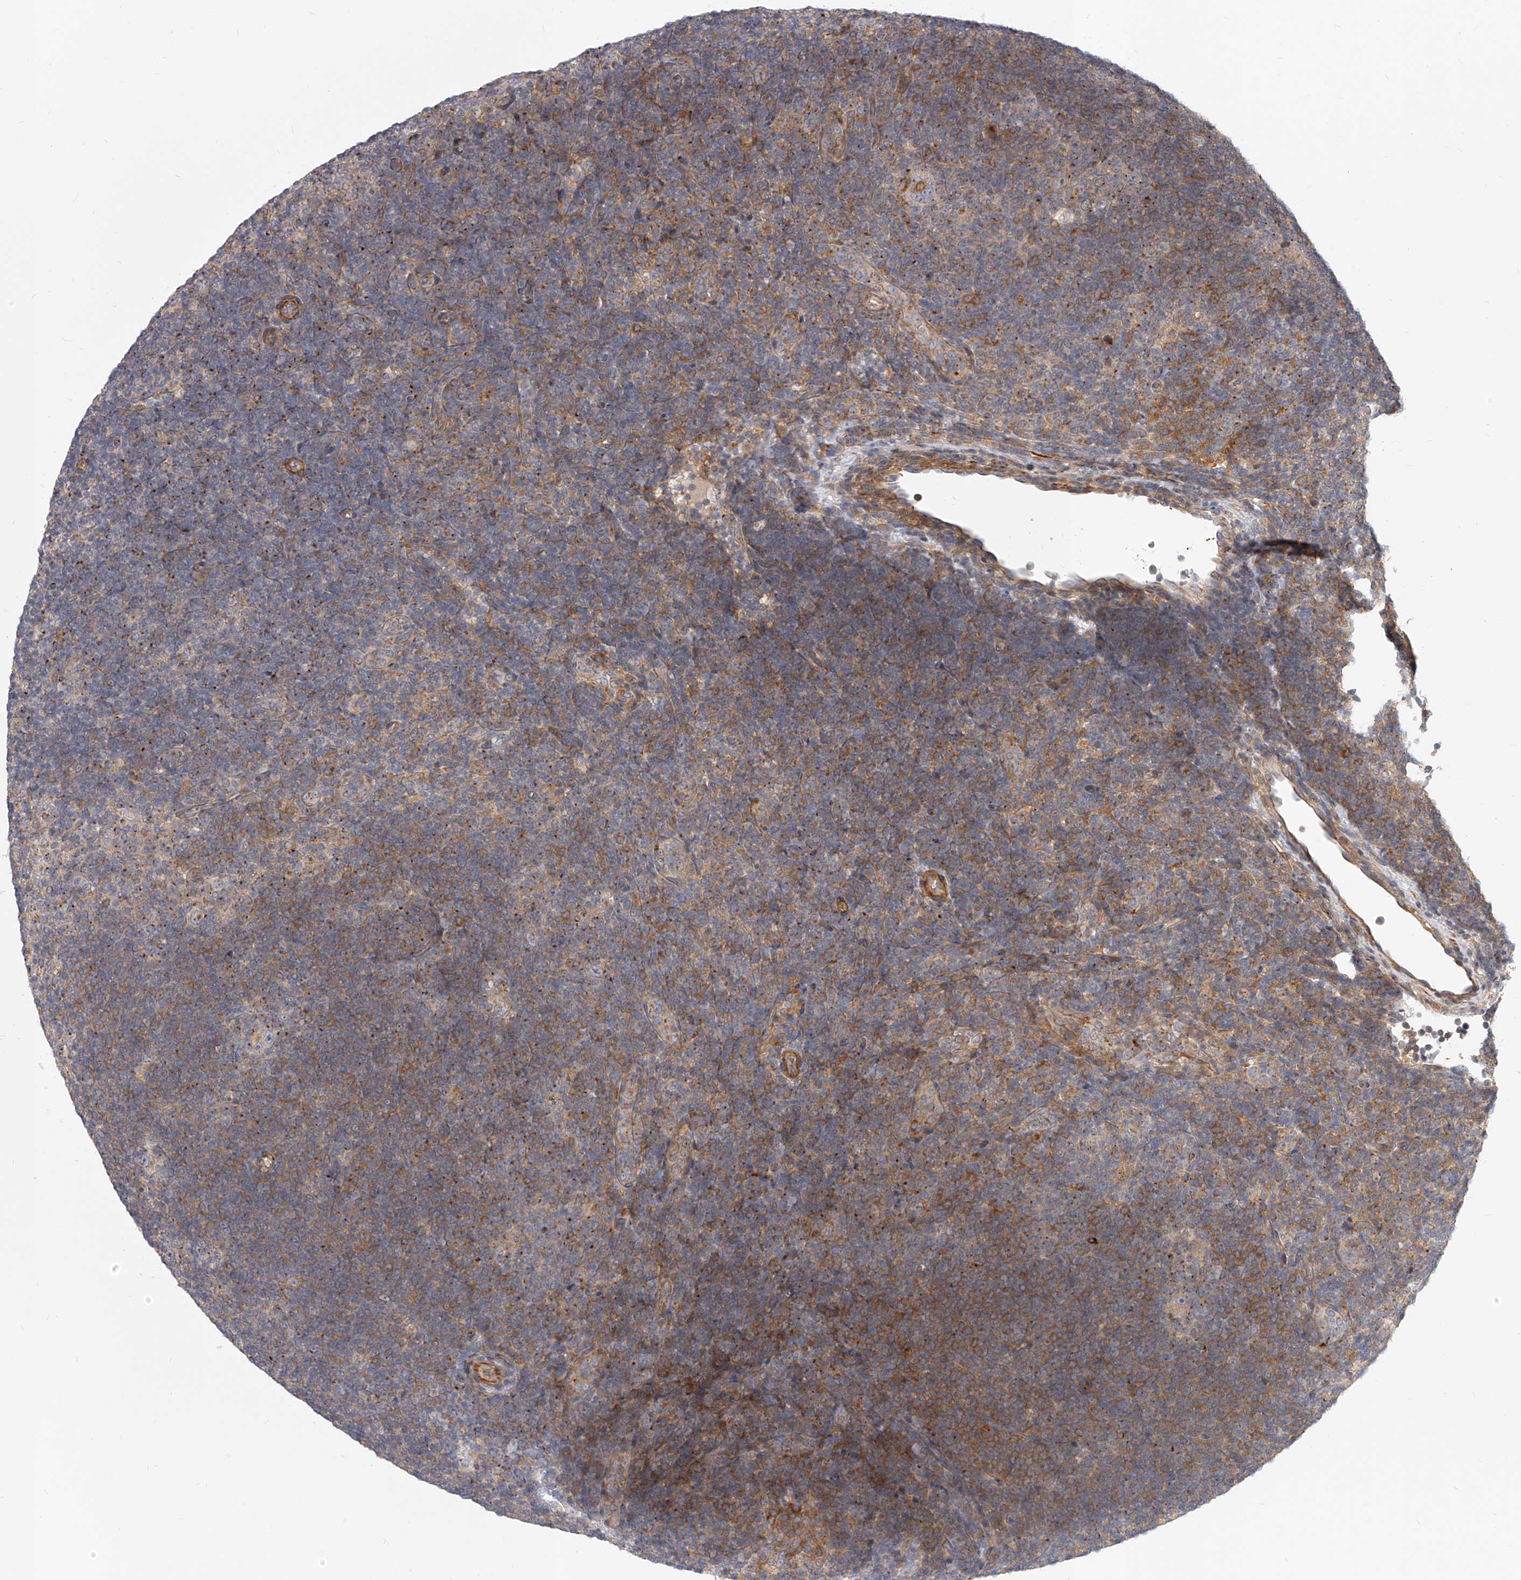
{"staining": {"intensity": "weak", "quantity": "<25%", "location": "cytoplasmic/membranous"}, "tissue": "lymphoma", "cell_type": "Tumor cells", "image_type": "cancer", "snomed": [{"axis": "morphology", "description": "Hodgkin's disease, NOS"}, {"axis": "topography", "description": "Lymph node"}], "caption": "High magnification brightfield microscopy of lymphoma stained with DAB (brown) and counterstained with hematoxylin (blue): tumor cells show no significant staining.", "gene": "SLC37A1", "patient": {"sex": "female", "age": 57}}